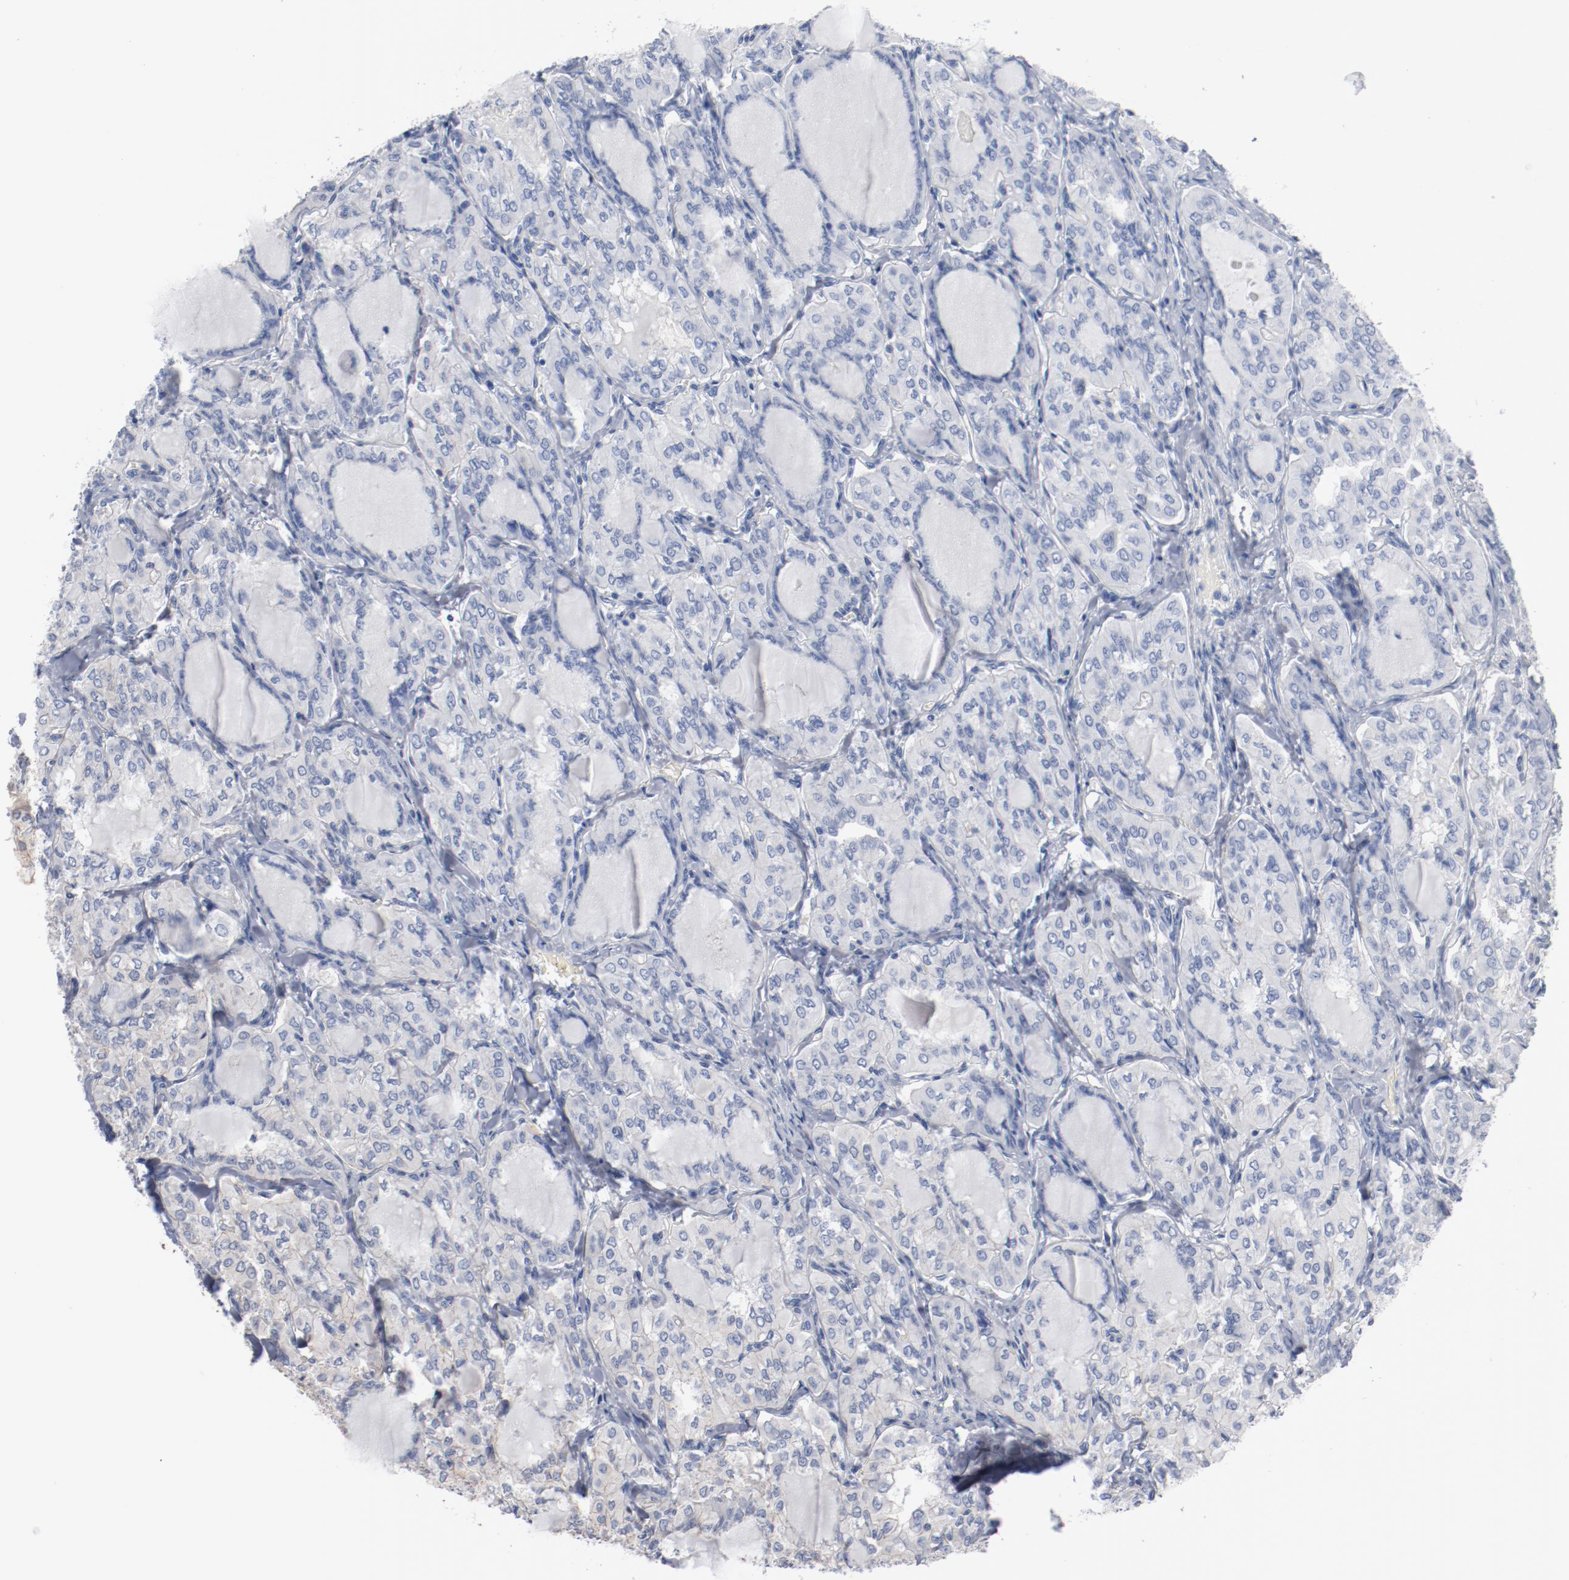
{"staining": {"intensity": "negative", "quantity": "none", "location": "none"}, "tissue": "thyroid cancer", "cell_type": "Tumor cells", "image_type": "cancer", "snomed": [{"axis": "morphology", "description": "Papillary adenocarcinoma, NOS"}, {"axis": "topography", "description": "Thyroid gland"}], "caption": "IHC photomicrograph of human thyroid cancer stained for a protein (brown), which shows no positivity in tumor cells. (Stains: DAB IHC with hematoxylin counter stain, Microscopy: brightfield microscopy at high magnification).", "gene": "ZEB2", "patient": {"sex": "male", "age": 20}}